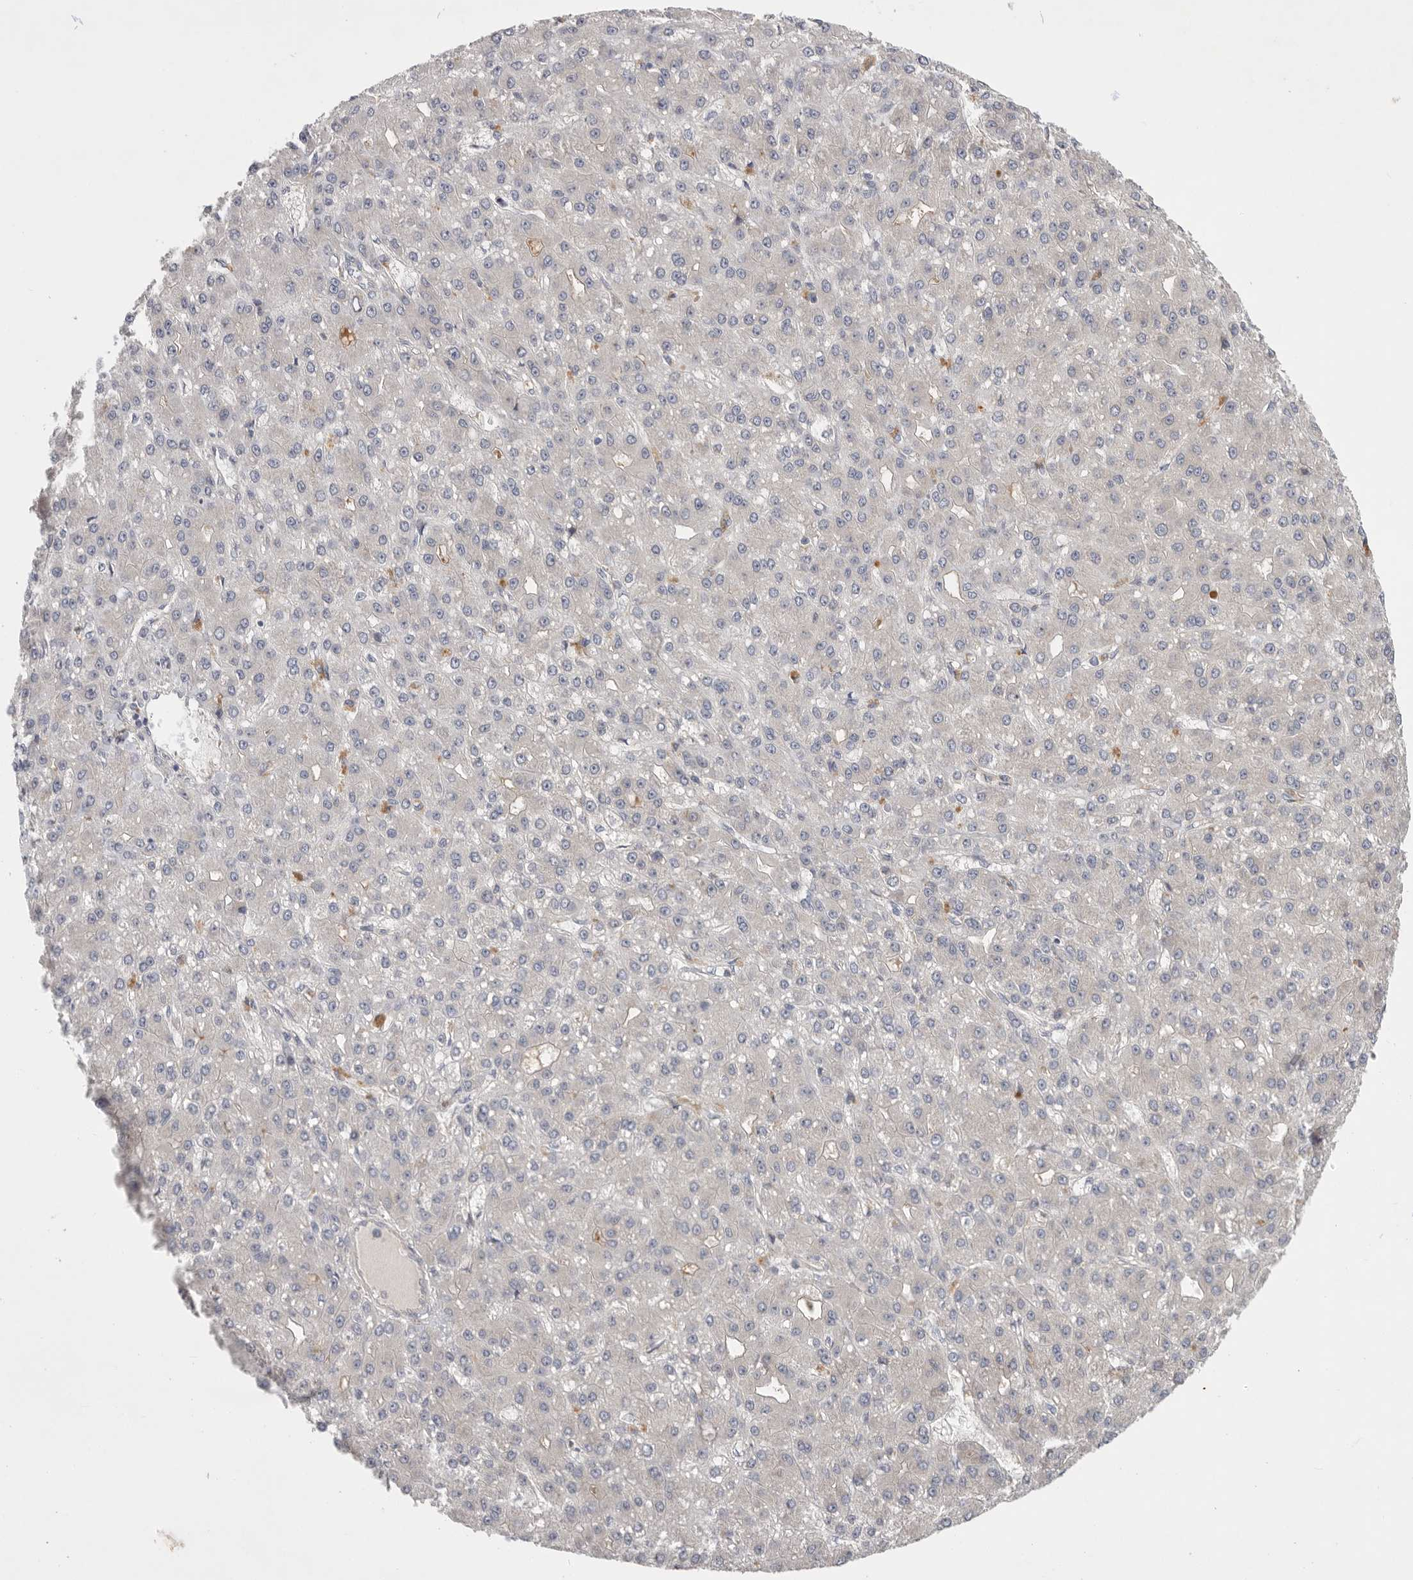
{"staining": {"intensity": "weak", "quantity": "25%-75%", "location": "cytoplasmic/membranous"}, "tissue": "liver cancer", "cell_type": "Tumor cells", "image_type": "cancer", "snomed": [{"axis": "morphology", "description": "Carcinoma, Hepatocellular, NOS"}, {"axis": "topography", "description": "Liver"}], "caption": "Liver cancer (hepatocellular carcinoma) stained with a protein marker reveals weak staining in tumor cells.", "gene": "MTFR1L", "patient": {"sex": "male", "age": 67}}